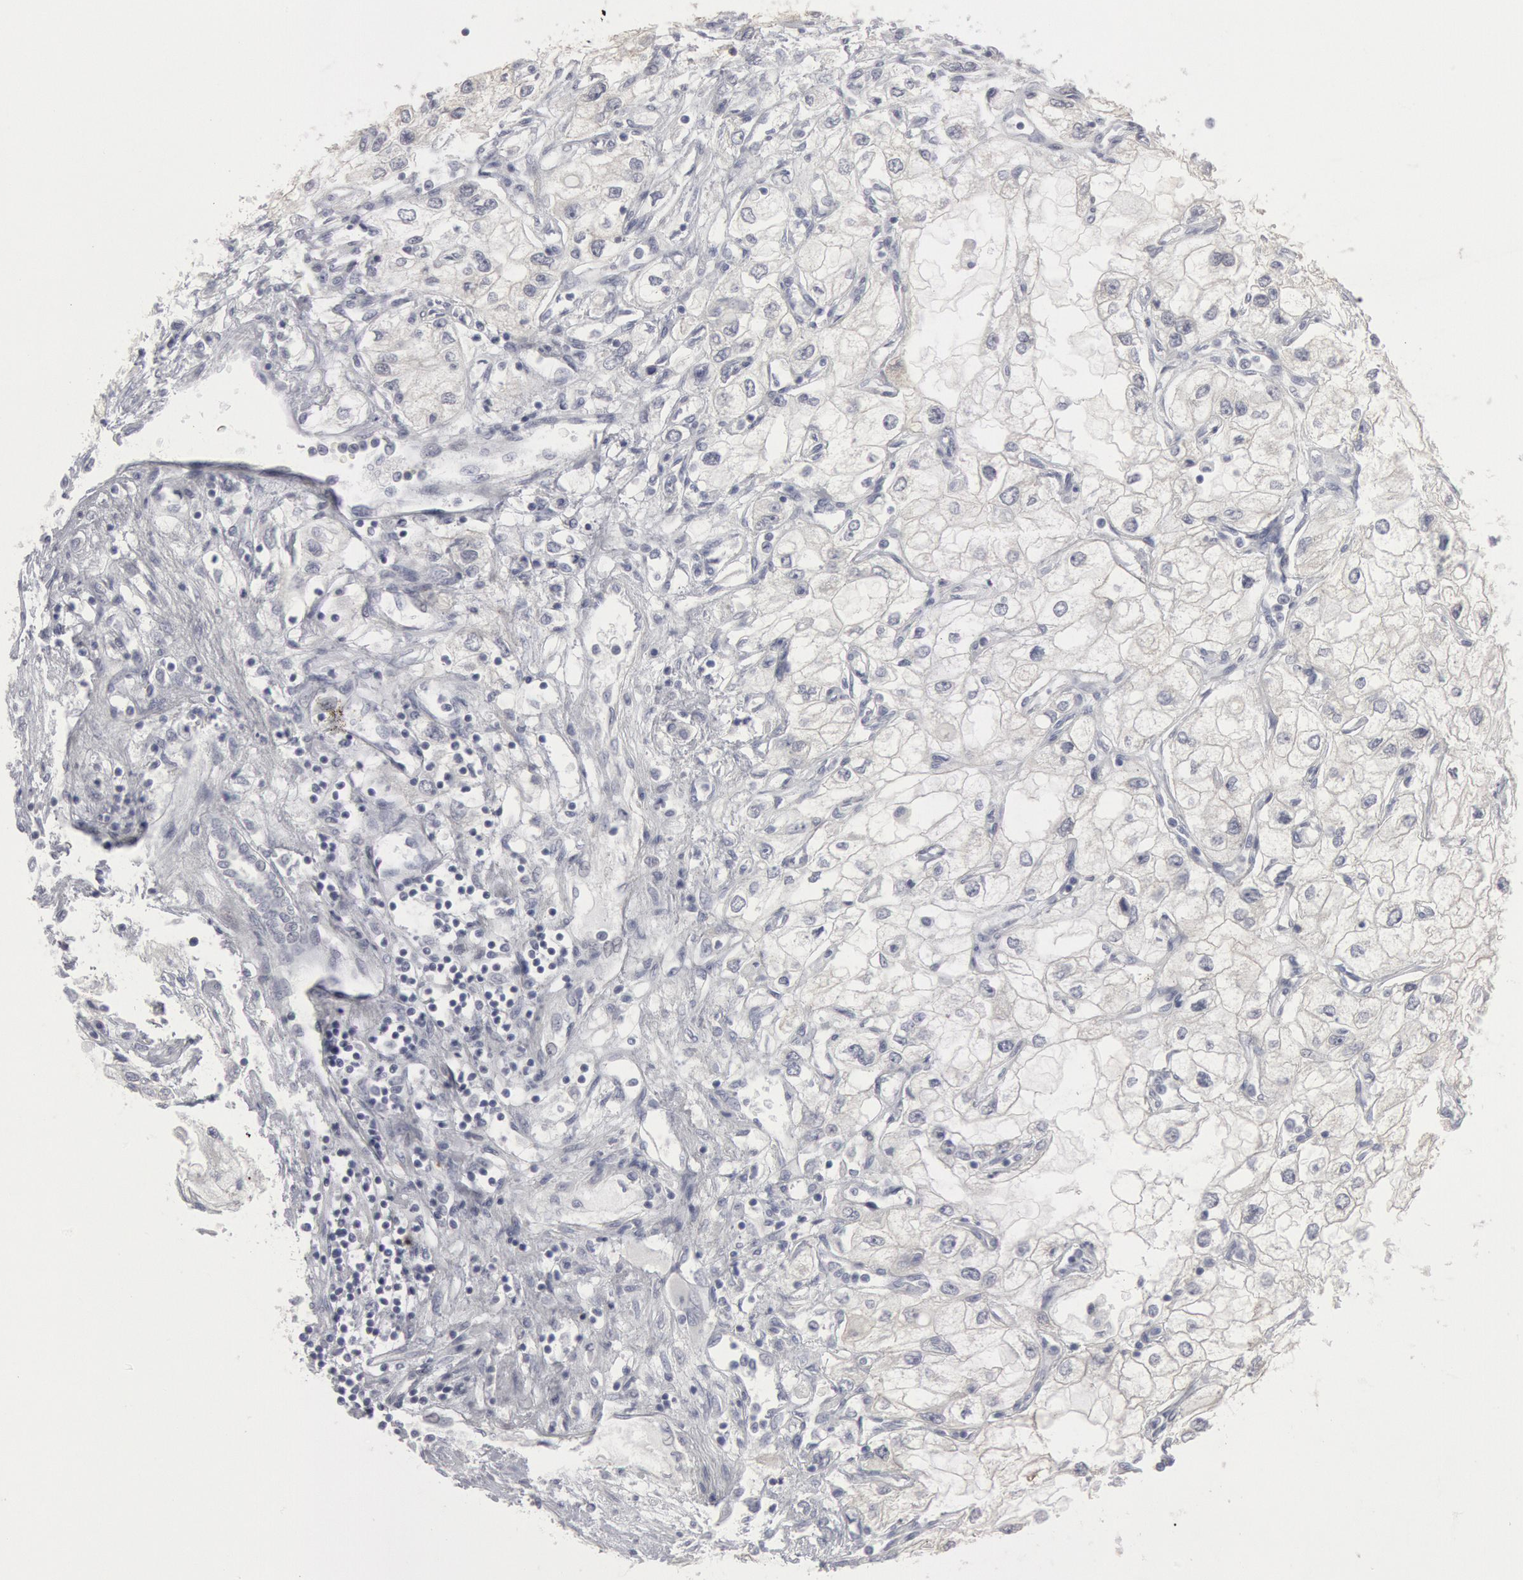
{"staining": {"intensity": "negative", "quantity": "none", "location": "none"}, "tissue": "renal cancer", "cell_type": "Tumor cells", "image_type": "cancer", "snomed": [{"axis": "morphology", "description": "Adenocarcinoma, NOS"}, {"axis": "topography", "description": "Kidney"}], "caption": "An immunohistochemistry (IHC) histopathology image of renal cancer (adenocarcinoma) is shown. There is no staining in tumor cells of renal cancer (adenocarcinoma). The staining was performed using DAB to visualize the protein expression in brown, while the nuclei were stained in blue with hematoxylin (Magnification: 20x).", "gene": "DMC1", "patient": {"sex": "male", "age": 57}}